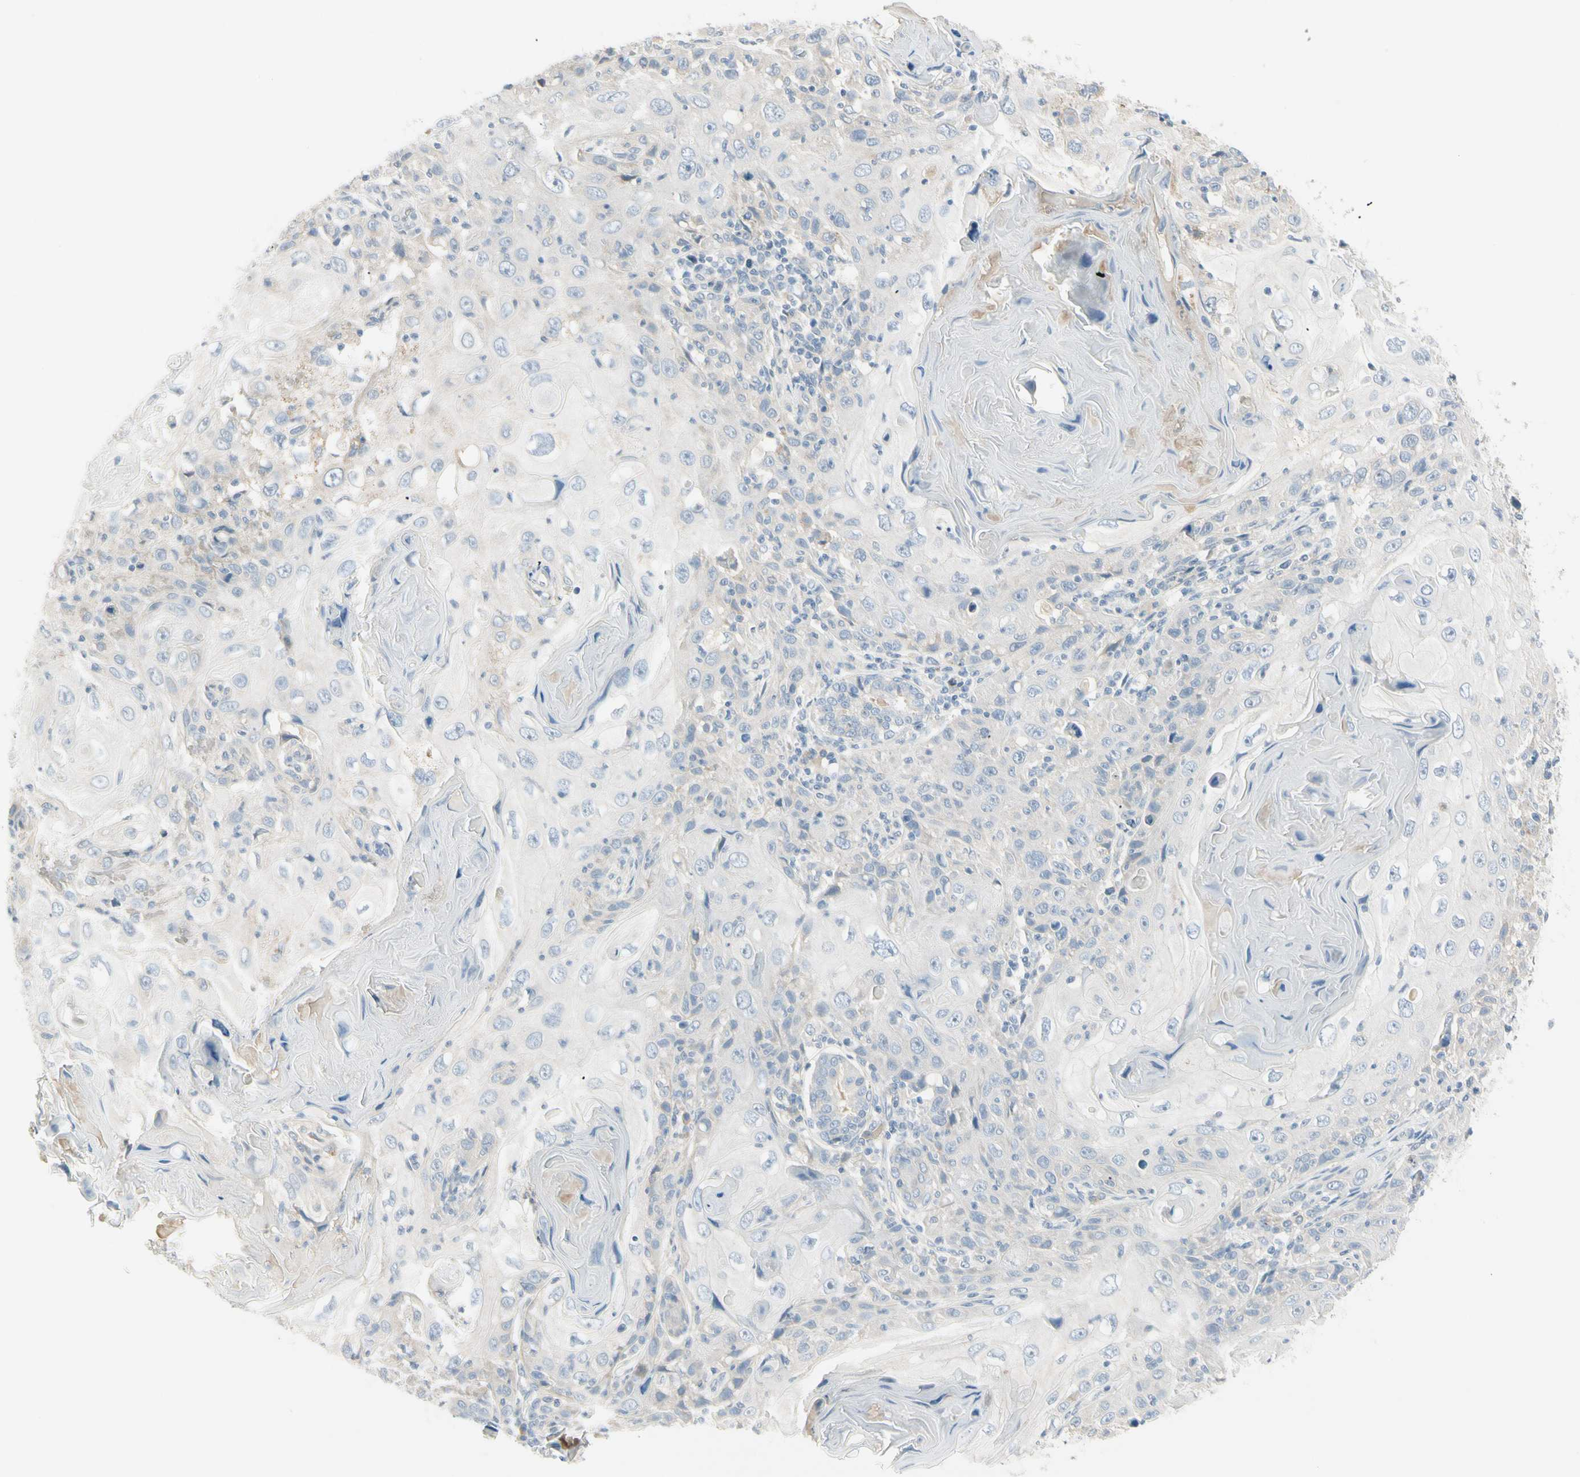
{"staining": {"intensity": "negative", "quantity": "none", "location": "none"}, "tissue": "skin cancer", "cell_type": "Tumor cells", "image_type": "cancer", "snomed": [{"axis": "morphology", "description": "Squamous cell carcinoma, NOS"}, {"axis": "topography", "description": "Skin"}], "caption": "This is a histopathology image of immunohistochemistry (IHC) staining of squamous cell carcinoma (skin), which shows no expression in tumor cells.", "gene": "CYP2E1", "patient": {"sex": "female", "age": 88}}